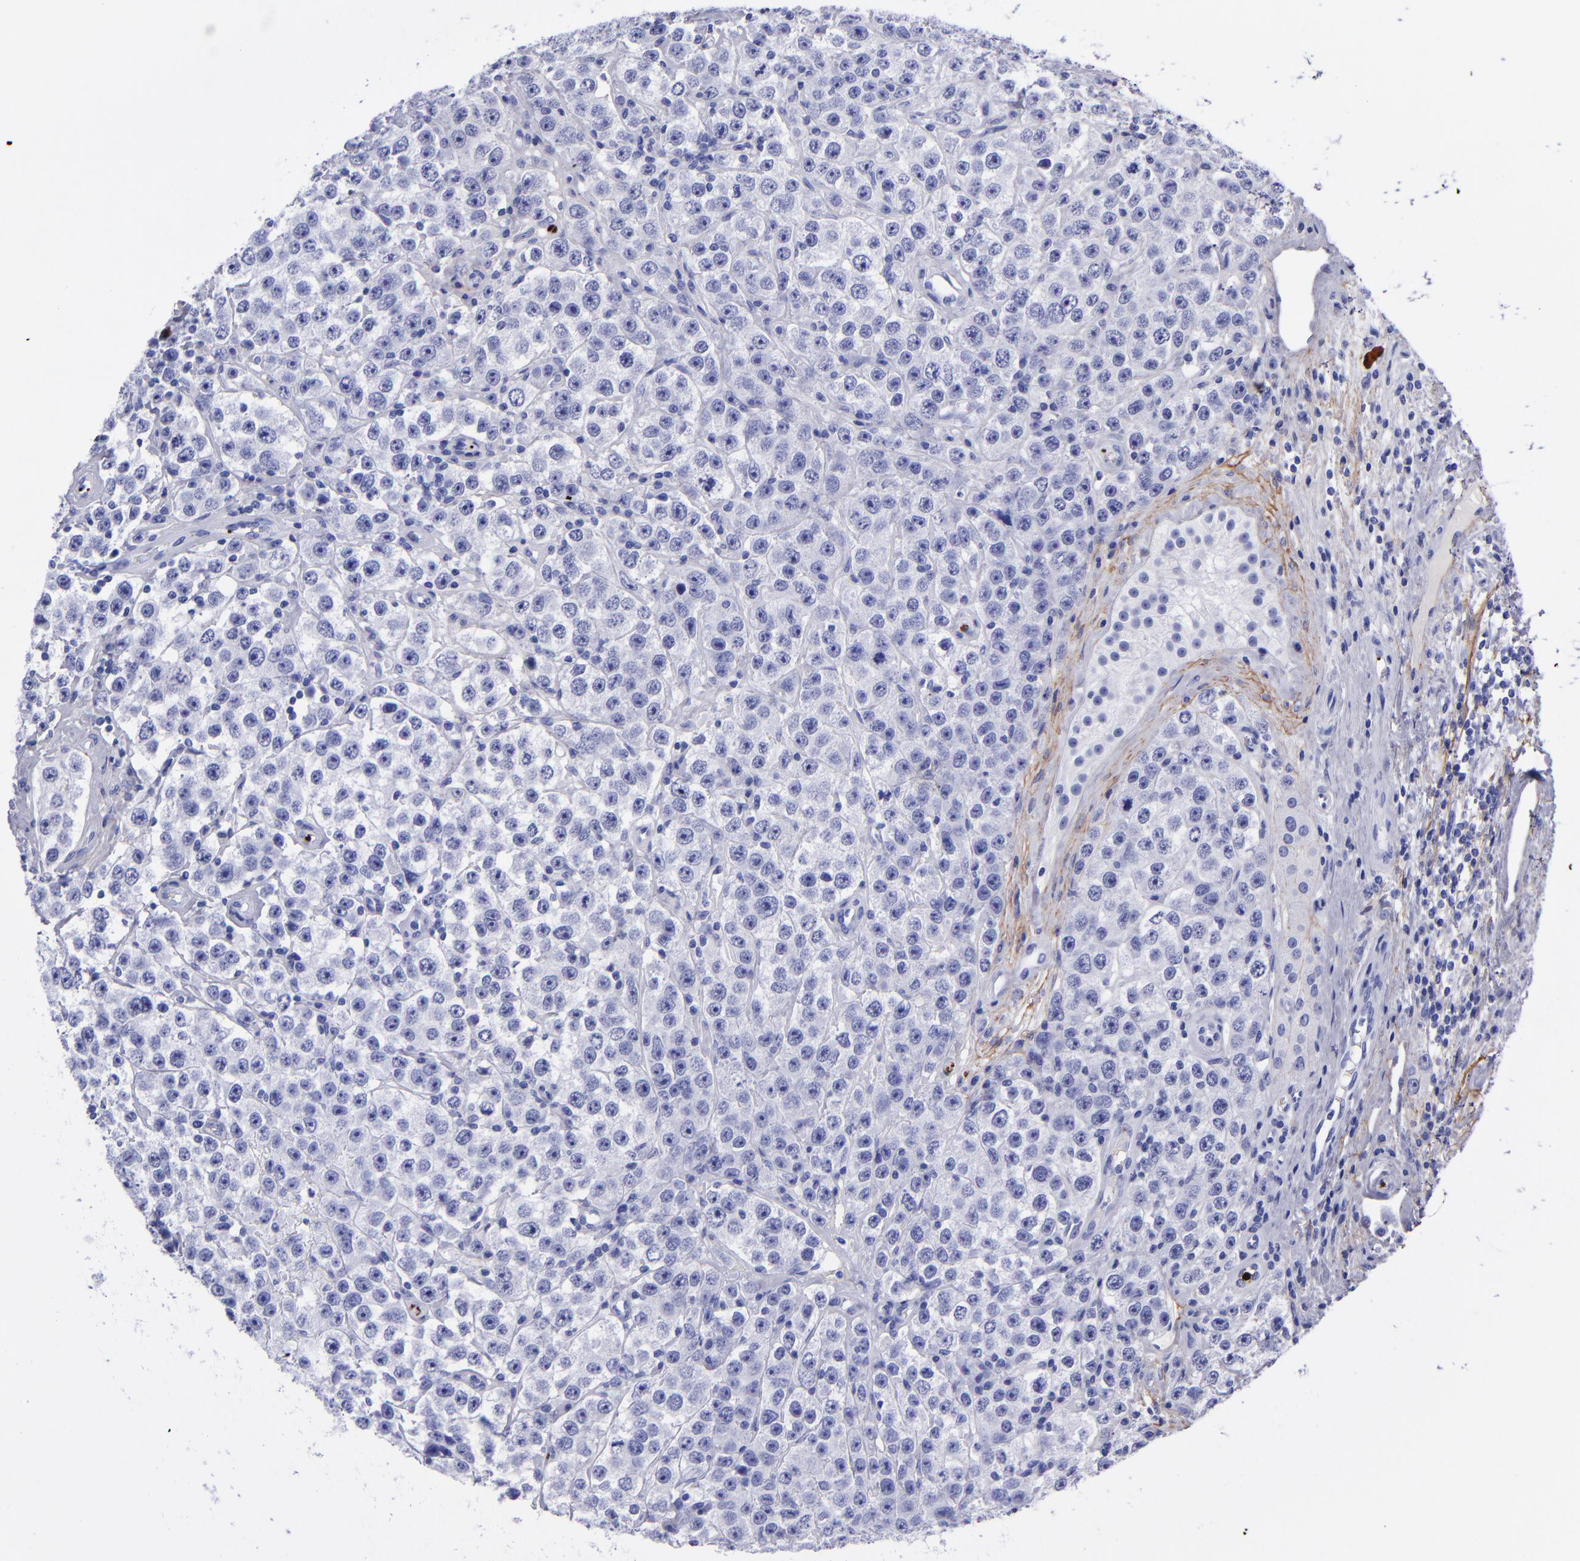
{"staining": {"intensity": "negative", "quantity": "none", "location": "none"}, "tissue": "testis cancer", "cell_type": "Tumor cells", "image_type": "cancer", "snomed": [{"axis": "morphology", "description": "Seminoma, NOS"}, {"axis": "topography", "description": "Testis"}], "caption": "This is an immunohistochemistry image of testis seminoma. There is no positivity in tumor cells.", "gene": "EFCAB13", "patient": {"sex": "male", "age": 52}}